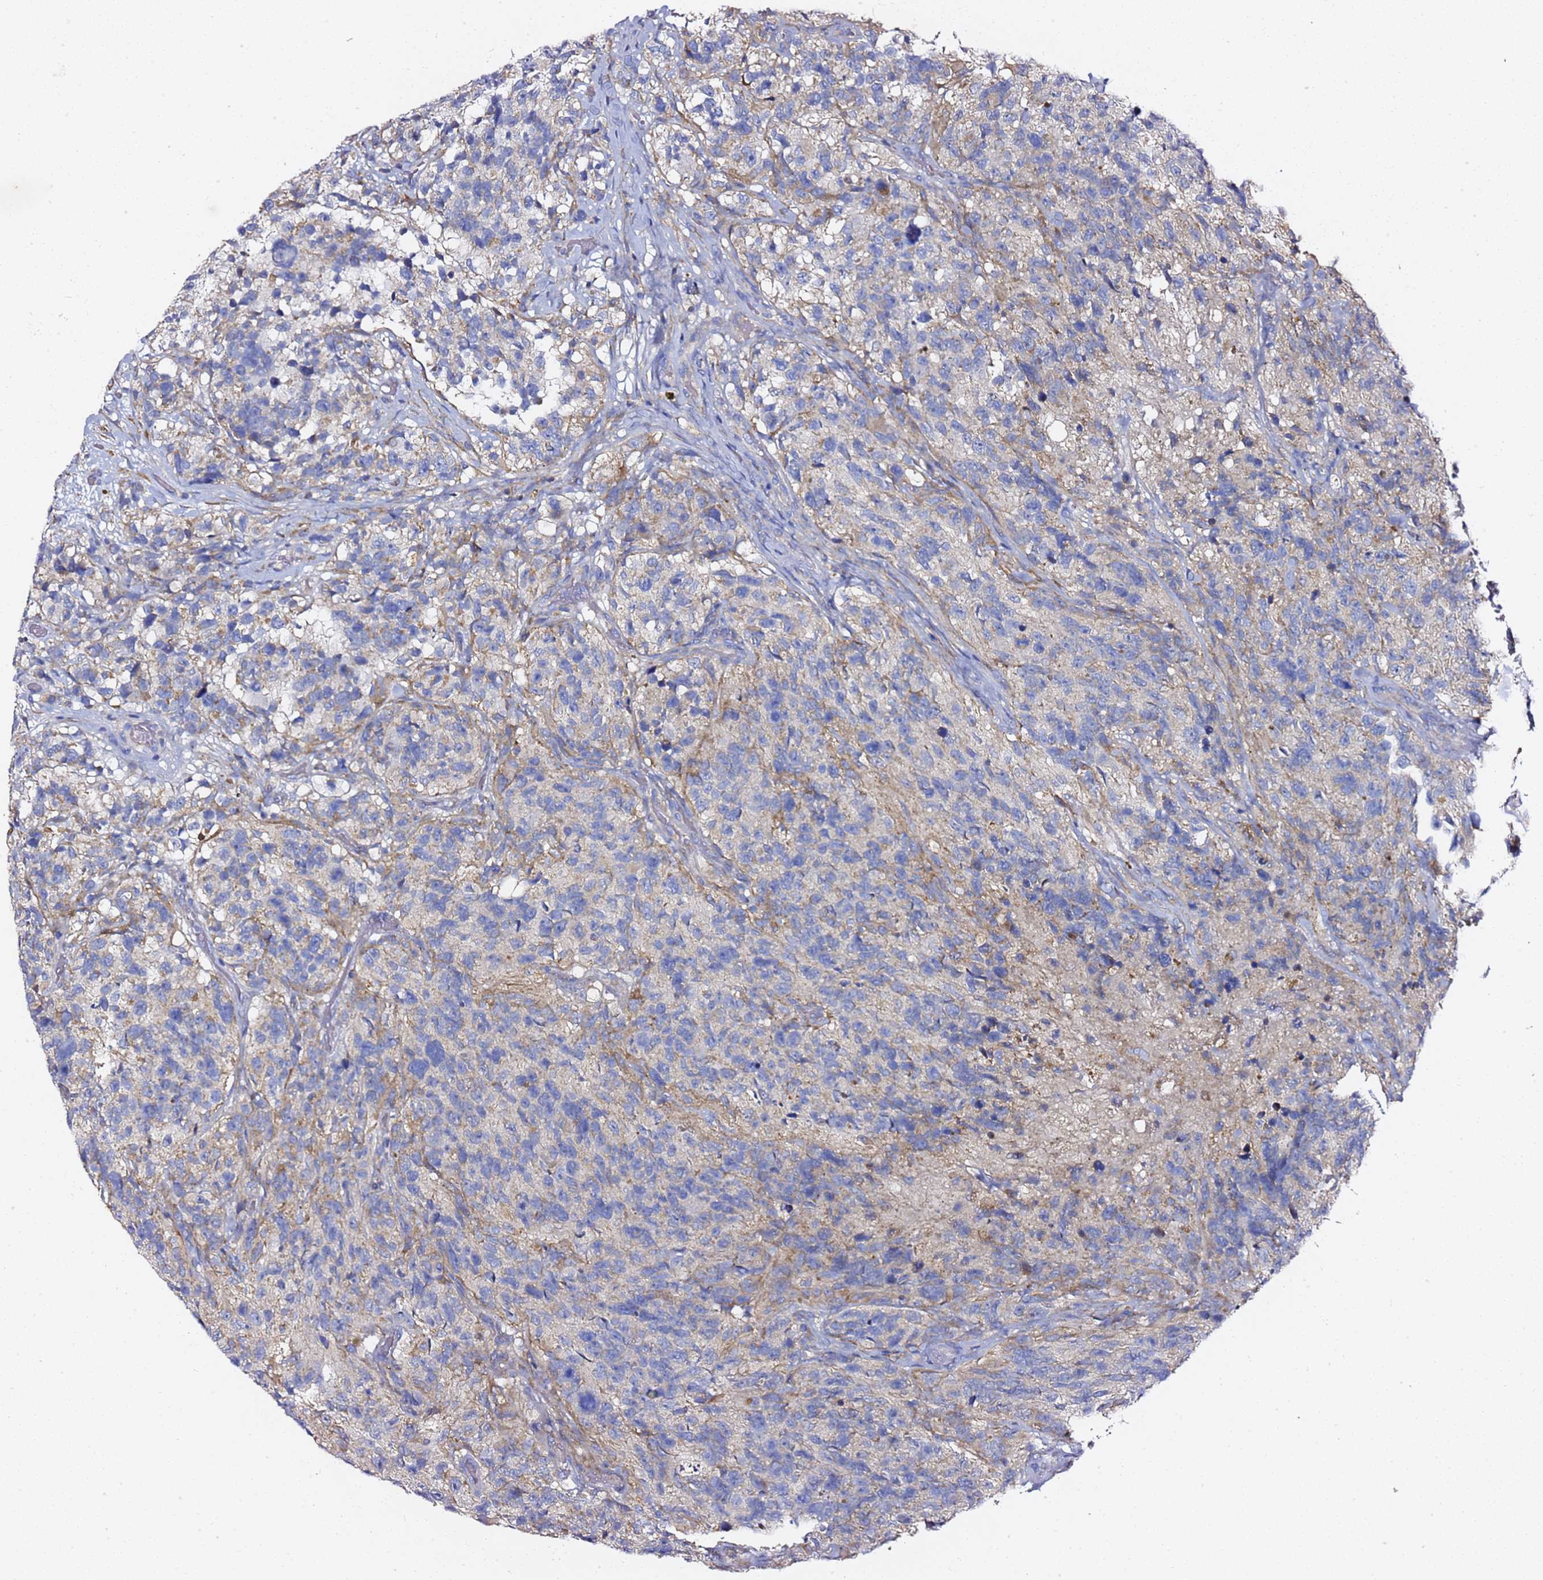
{"staining": {"intensity": "moderate", "quantity": "<25%", "location": "cytoplasmic/membranous"}, "tissue": "glioma", "cell_type": "Tumor cells", "image_type": "cancer", "snomed": [{"axis": "morphology", "description": "Glioma, malignant, High grade"}, {"axis": "topography", "description": "Brain"}], "caption": "IHC (DAB) staining of glioma shows moderate cytoplasmic/membranous protein expression in approximately <25% of tumor cells. (DAB (3,3'-diaminobenzidine) IHC, brown staining for protein, blue staining for nuclei).", "gene": "C19orf12", "patient": {"sex": "male", "age": 69}}